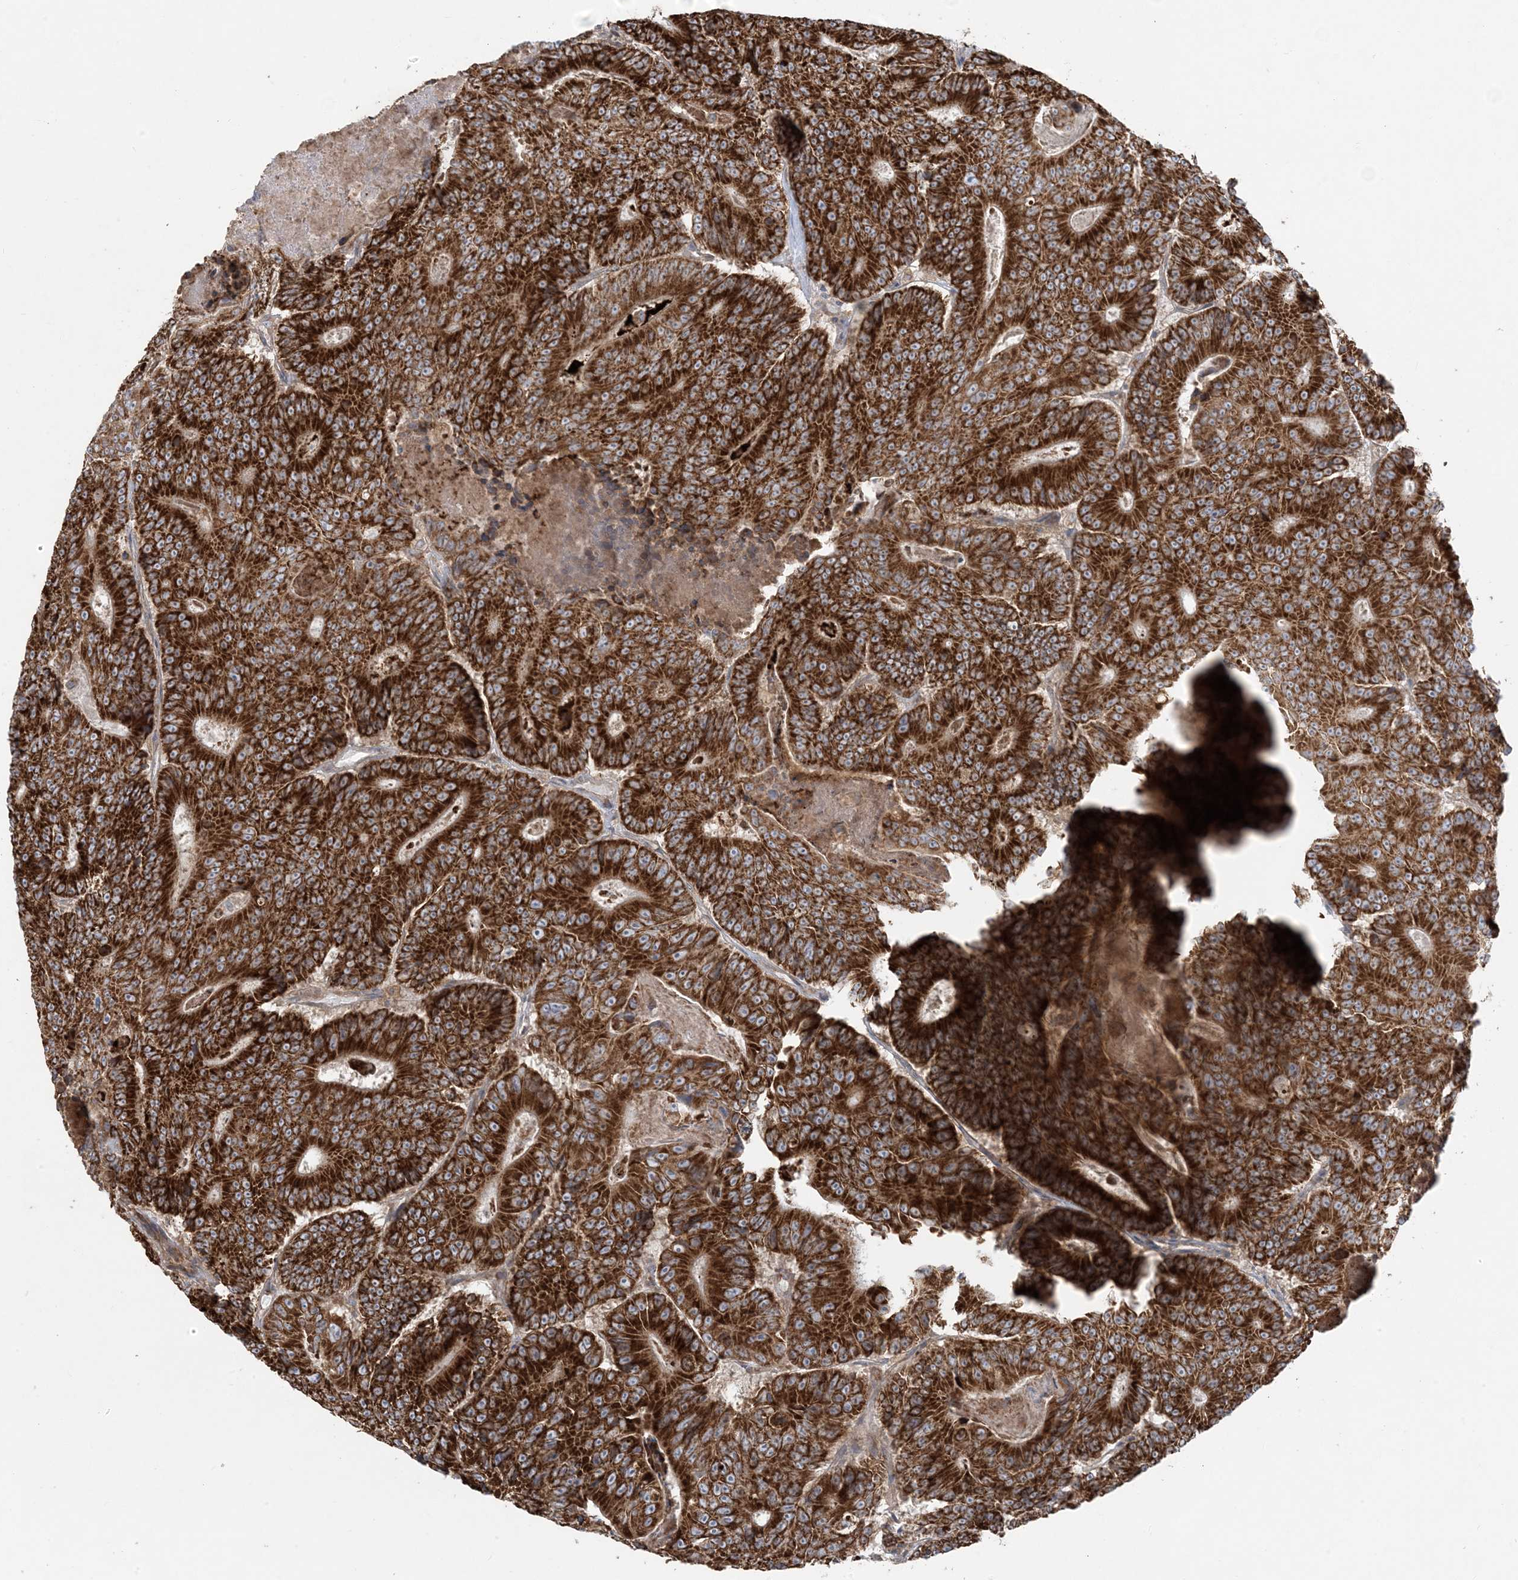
{"staining": {"intensity": "strong", "quantity": ">75%", "location": "cytoplasmic/membranous"}, "tissue": "colorectal cancer", "cell_type": "Tumor cells", "image_type": "cancer", "snomed": [{"axis": "morphology", "description": "Adenocarcinoma, NOS"}, {"axis": "topography", "description": "Colon"}], "caption": "Tumor cells show high levels of strong cytoplasmic/membranous expression in approximately >75% of cells in human colorectal adenocarcinoma.", "gene": "UBXN4", "patient": {"sex": "male", "age": 83}}